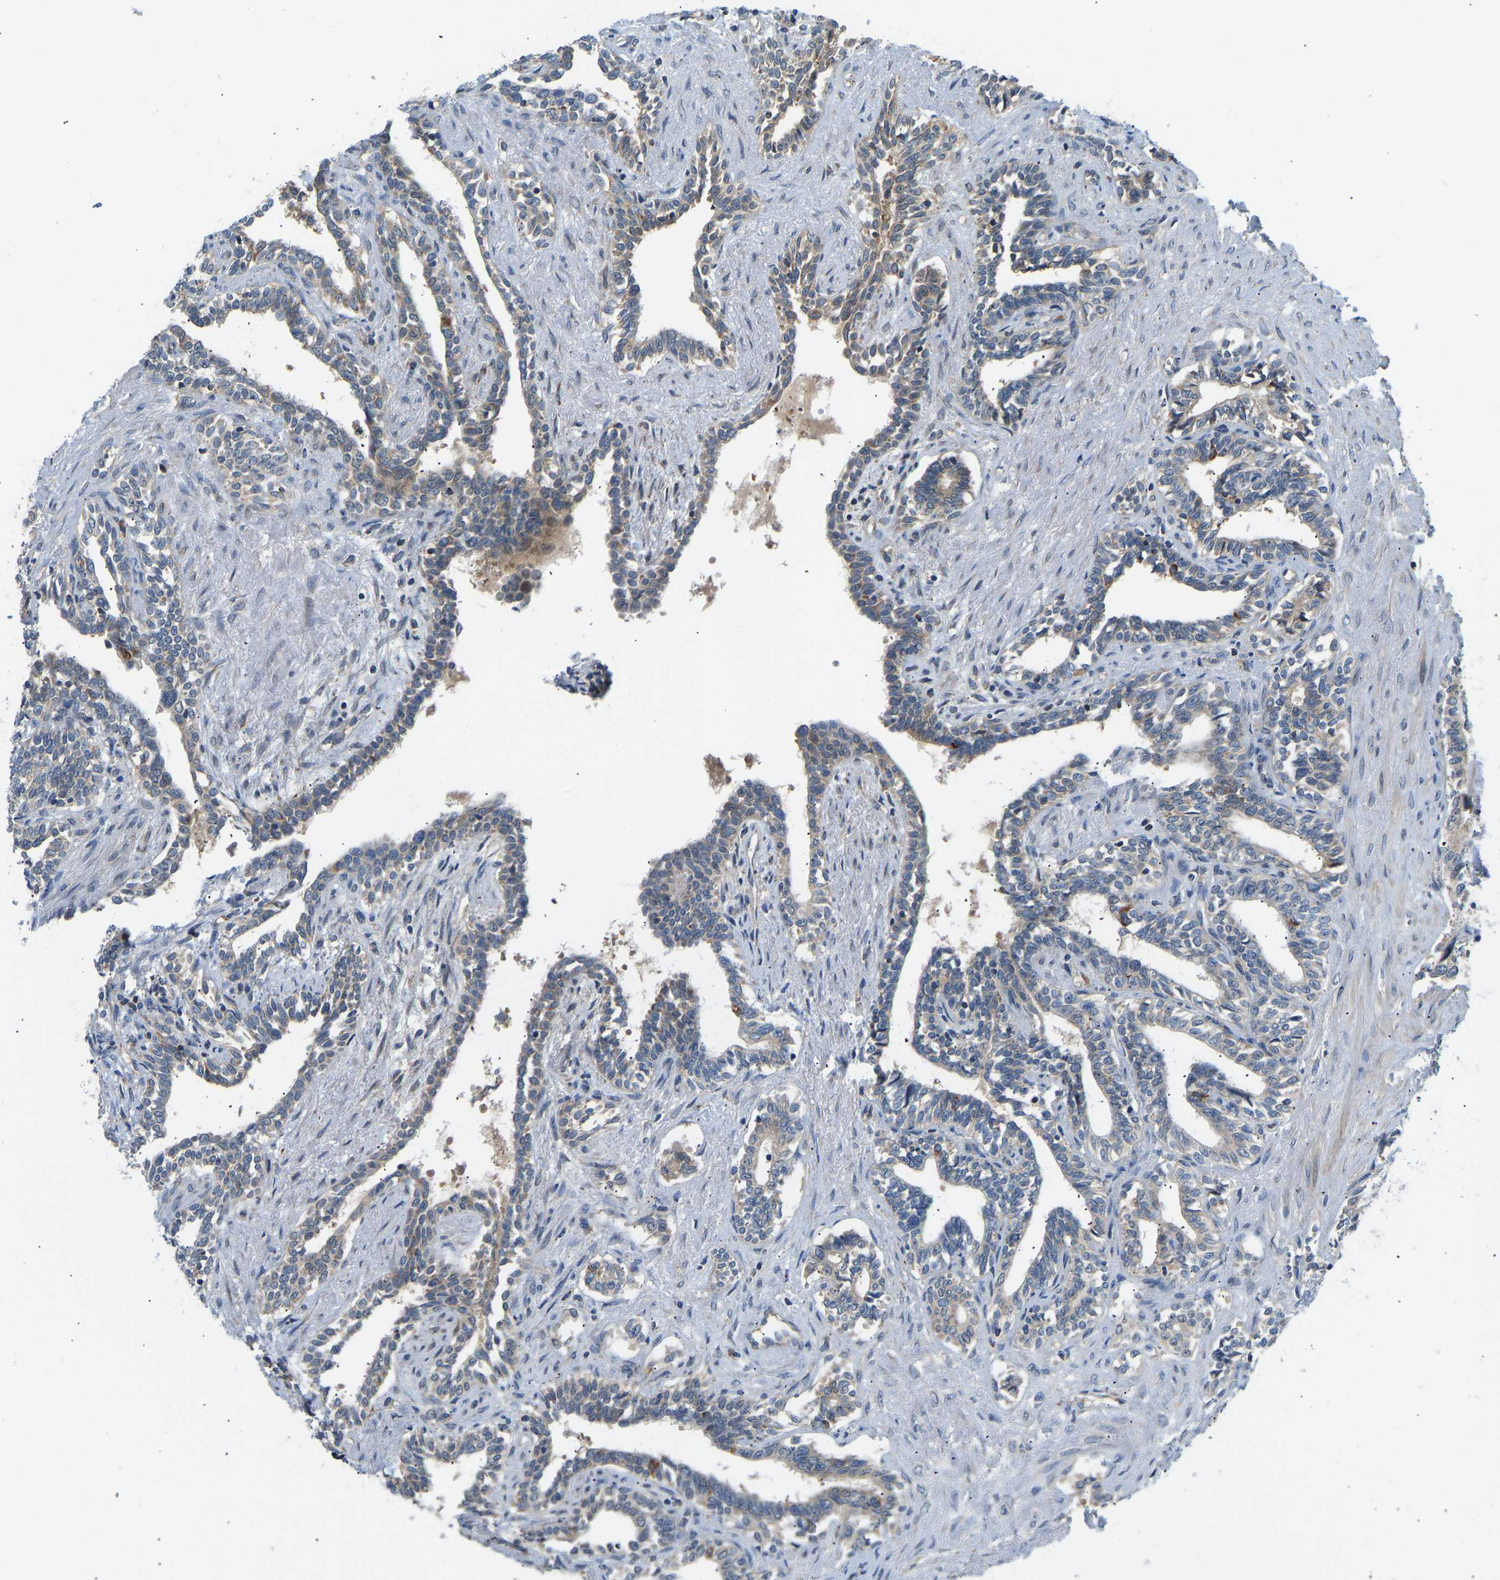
{"staining": {"intensity": "weak", "quantity": "25%-75%", "location": "cytoplasmic/membranous"}, "tissue": "seminal vesicle", "cell_type": "Glandular cells", "image_type": "normal", "snomed": [{"axis": "morphology", "description": "Normal tissue, NOS"}, {"axis": "morphology", "description": "Adenocarcinoma, High grade"}, {"axis": "topography", "description": "Prostate"}, {"axis": "topography", "description": "Seminal veicle"}], "caption": "Benign seminal vesicle was stained to show a protein in brown. There is low levels of weak cytoplasmic/membranous positivity in about 25%-75% of glandular cells. Nuclei are stained in blue.", "gene": "RBP1", "patient": {"sex": "male", "age": 55}}